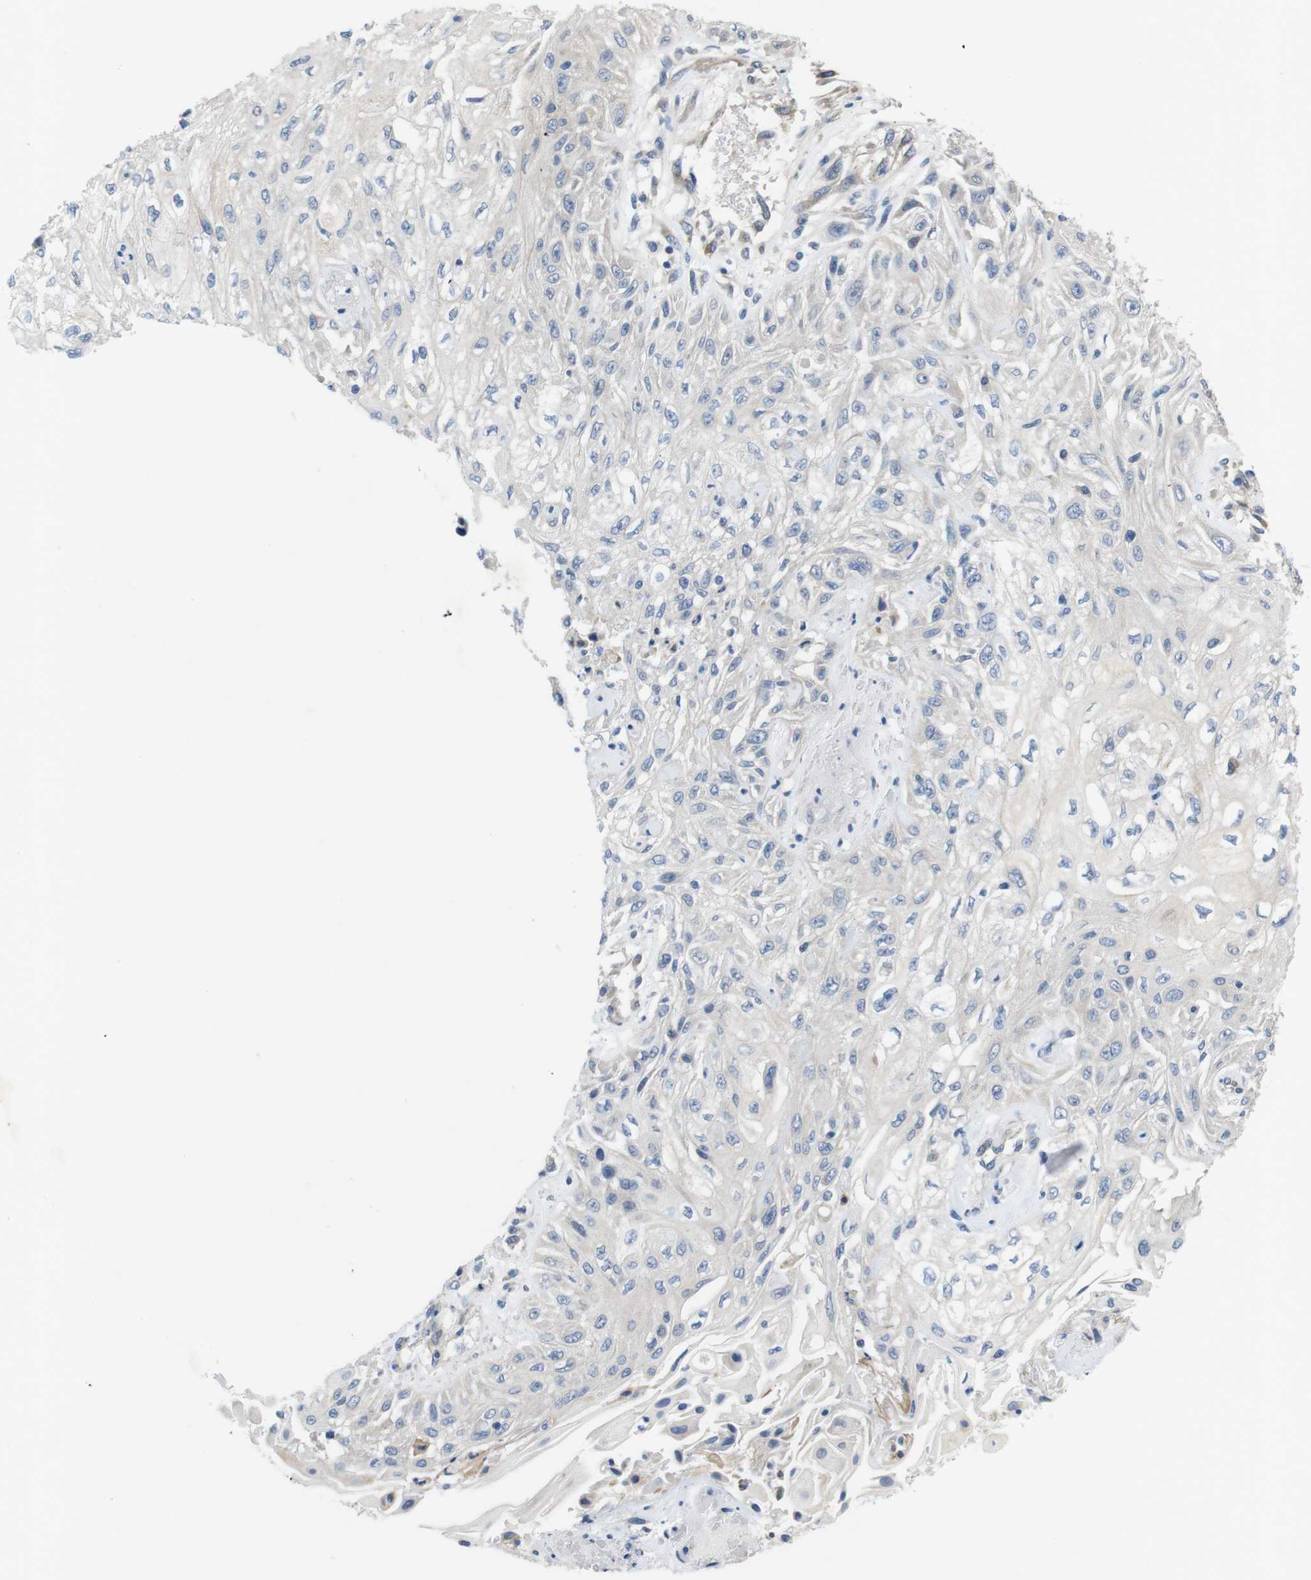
{"staining": {"intensity": "negative", "quantity": "none", "location": "none"}, "tissue": "skin cancer", "cell_type": "Tumor cells", "image_type": "cancer", "snomed": [{"axis": "morphology", "description": "Squamous cell carcinoma, NOS"}, {"axis": "topography", "description": "Skin"}], "caption": "Protein analysis of skin cancer reveals no significant positivity in tumor cells.", "gene": "DCLK1", "patient": {"sex": "male", "age": 75}}